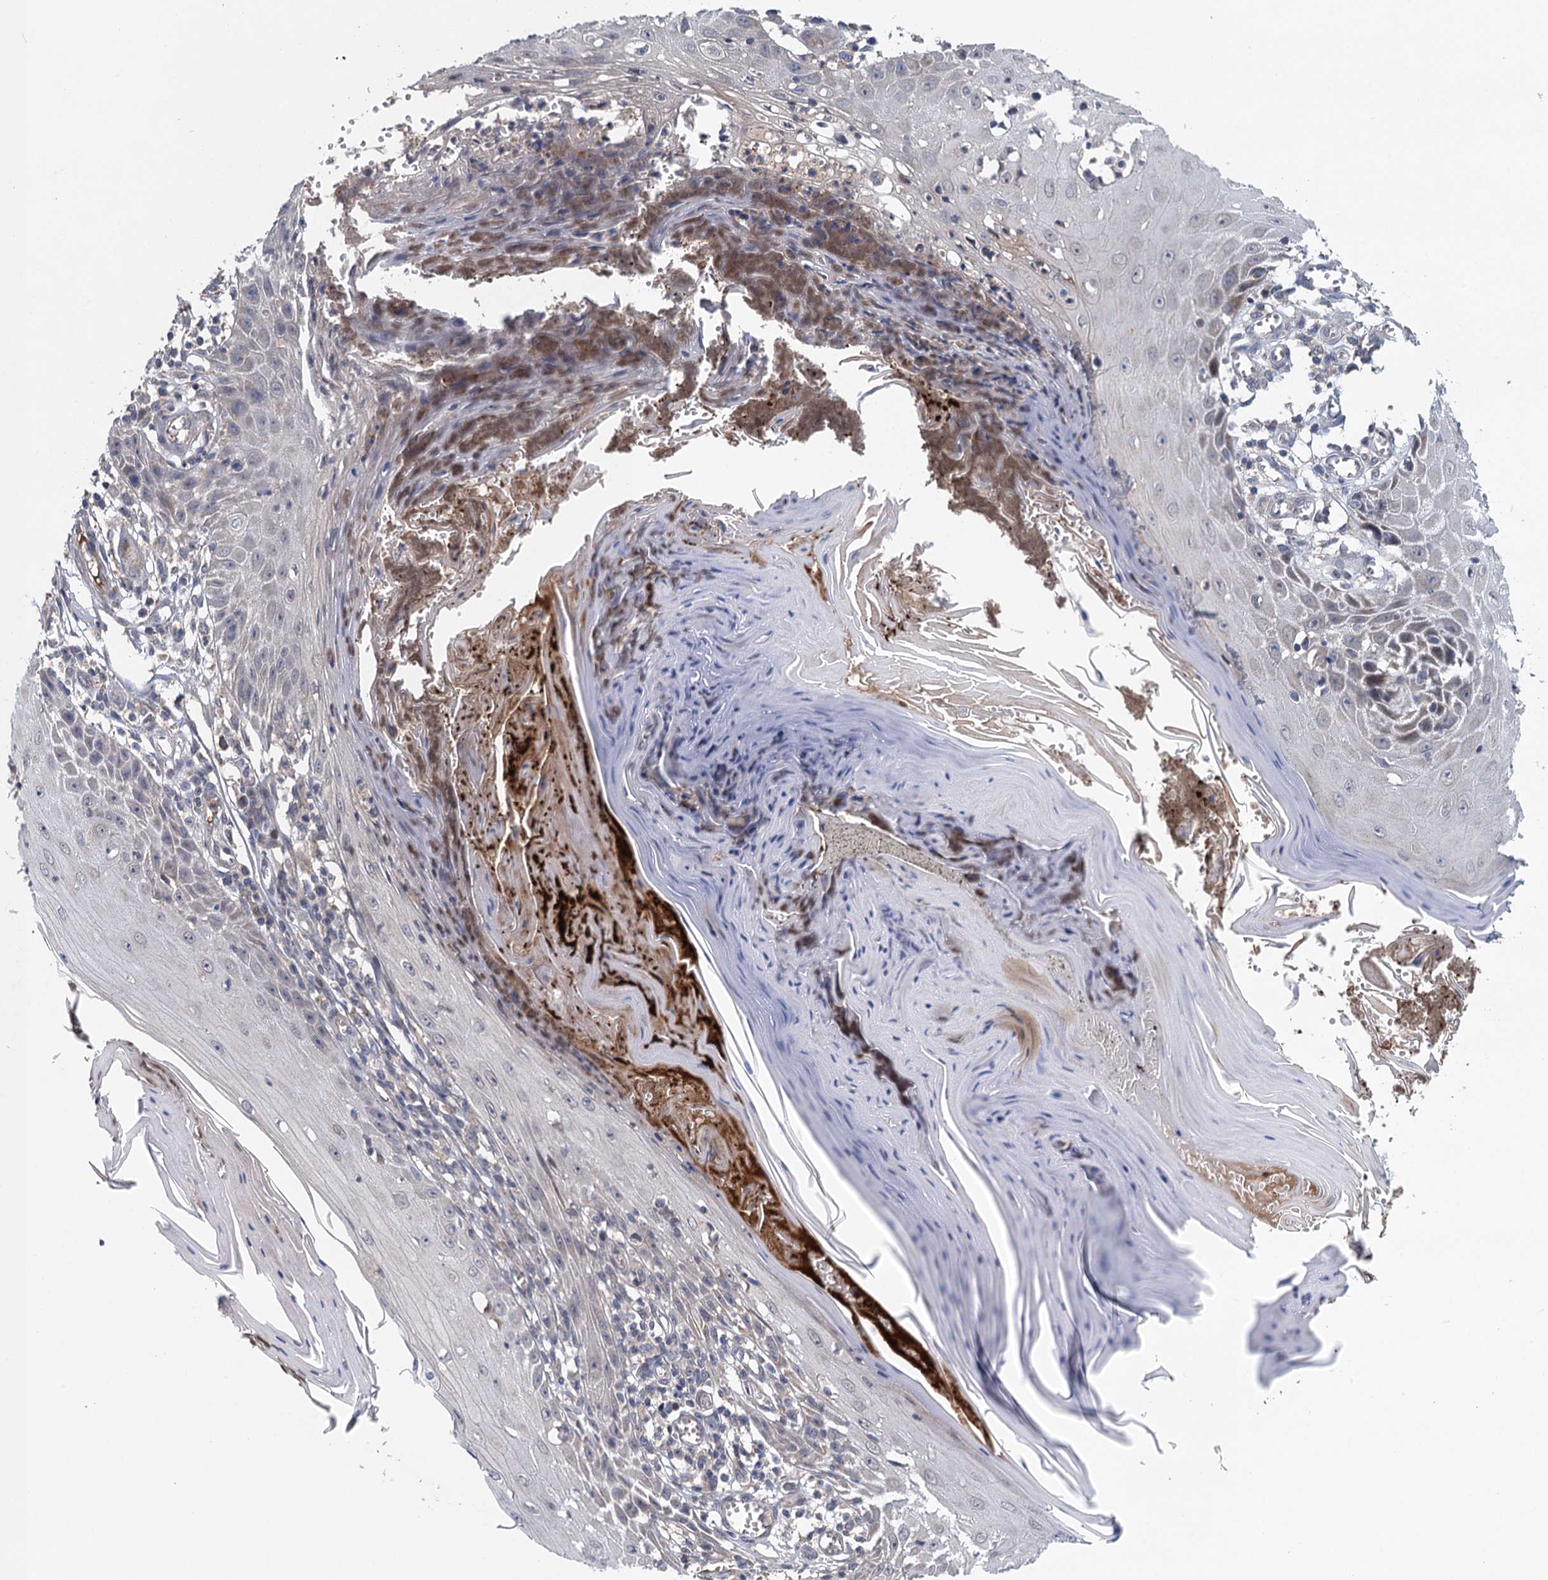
{"staining": {"intensity": "negative", "quantity": "none", "location": "none"}, "tissue": "skin cancer", "cell_type": "Tumor cells", "image_type": "cancer", "snomed": [{"axis": "morphology", "description": "Squamous cell carcinoma, NOS"}, {"axis": "topography", "description": "Skin"}], "caption": "Immunohistochemical staining of human skin cancer (squamous cell carcinoma) demonstrates no significant positivity in tumor cells. (DAB (3,3'-diaminobenzidine) immunohistochemistry (IHC), high magnification).", "gene": "MDM1", "patient": {"sex": "female", "age": 73}}